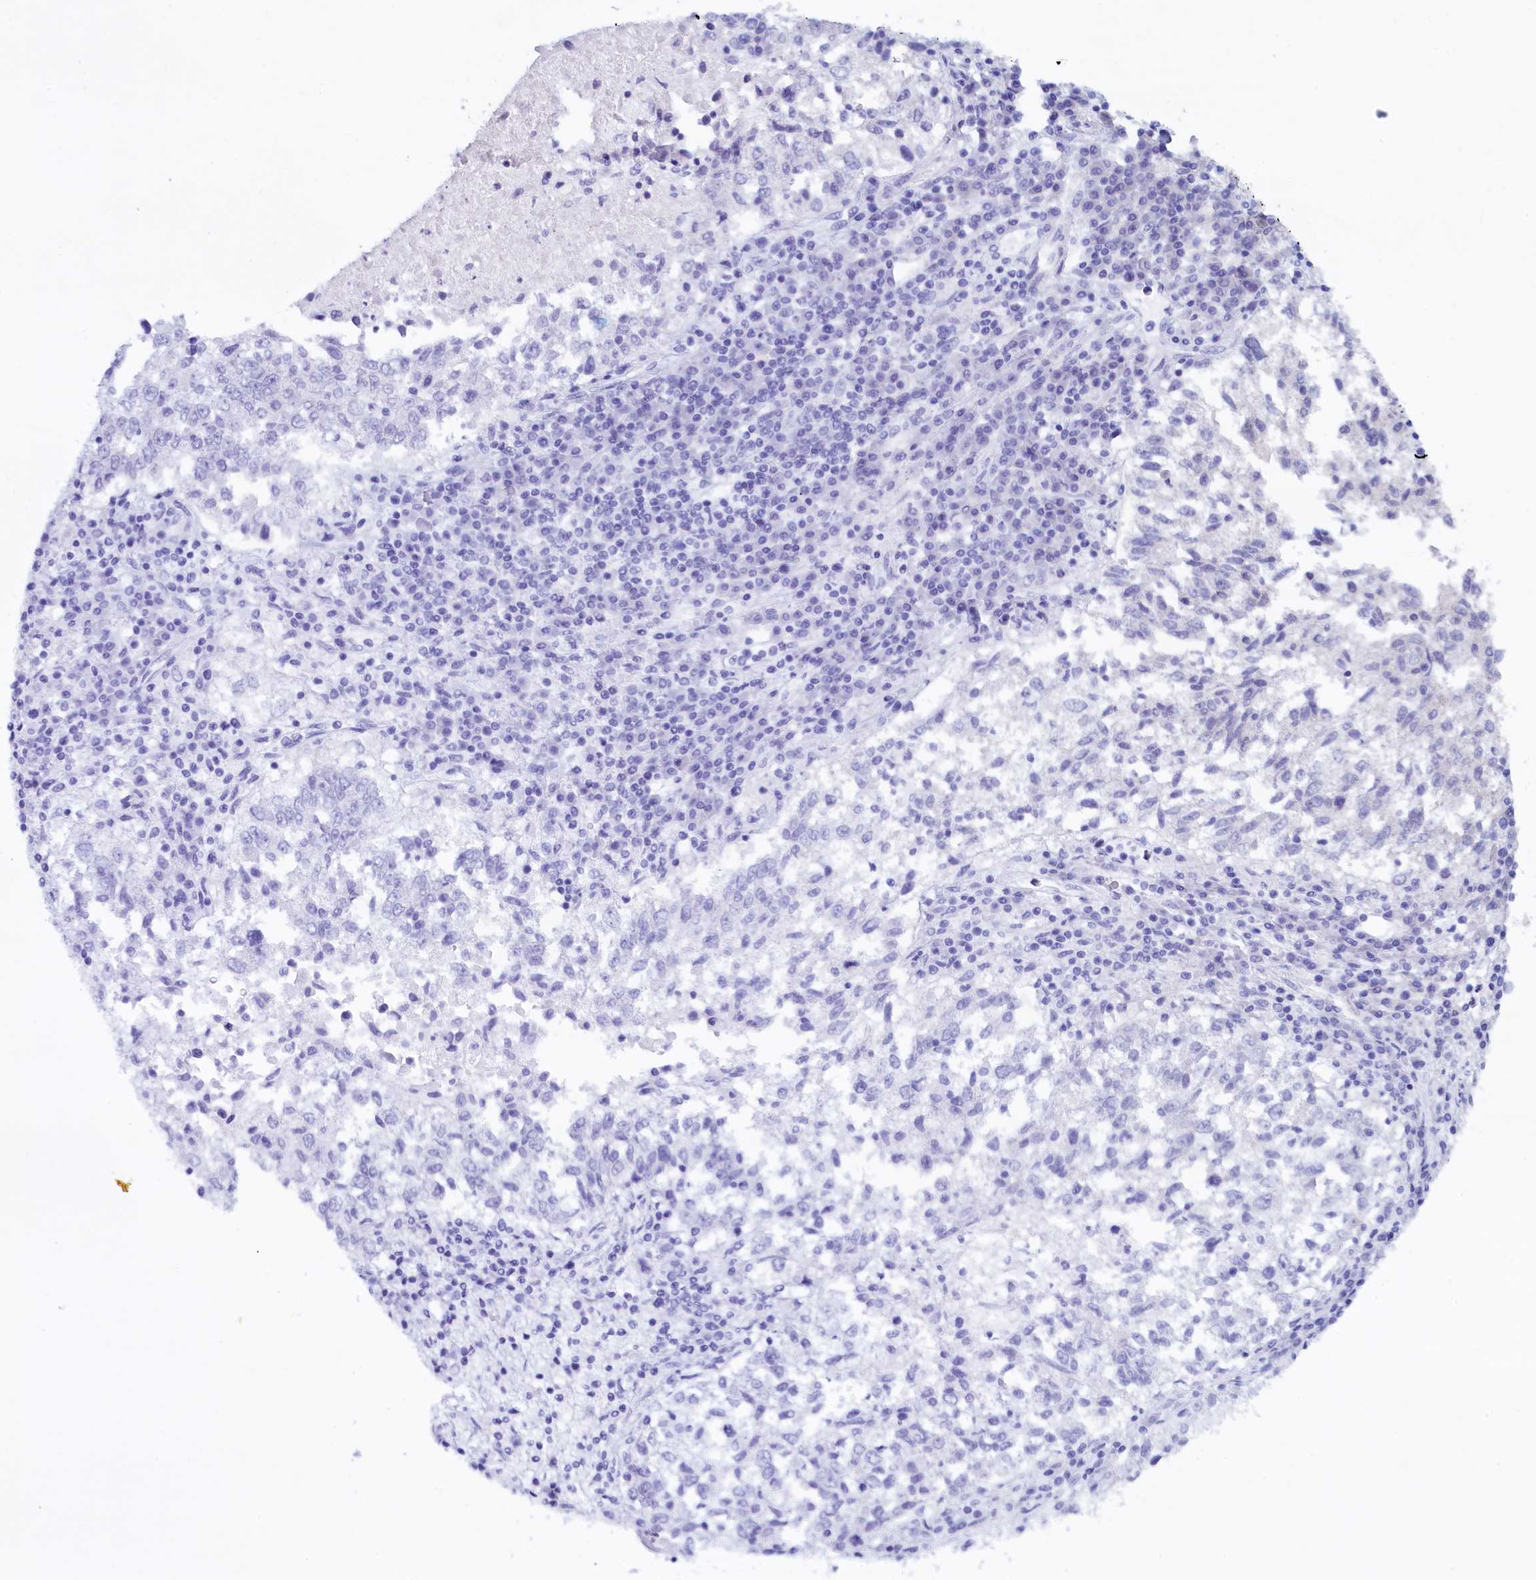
{"staining": {"intensity": "negative", "quantity": "none", "location": "none"}, "tissue": "lung cancer", "cell_type": "Tumor cells", "image_type": "cancer", "snomed": [{"axis": "morphology", "description": "Squamous cell carcinoma, NOS"}, {"axis": "topography", "description": "Lung"}], "caption": "Immunohistochemistry (IHC) image of human lung cancer (squamous cell carcinoma) stained for a protein (brown), which displays no staining in tumor cells.", "gene": "MAP1LC3A", "patient": {"sex": "male", "age": 73}}